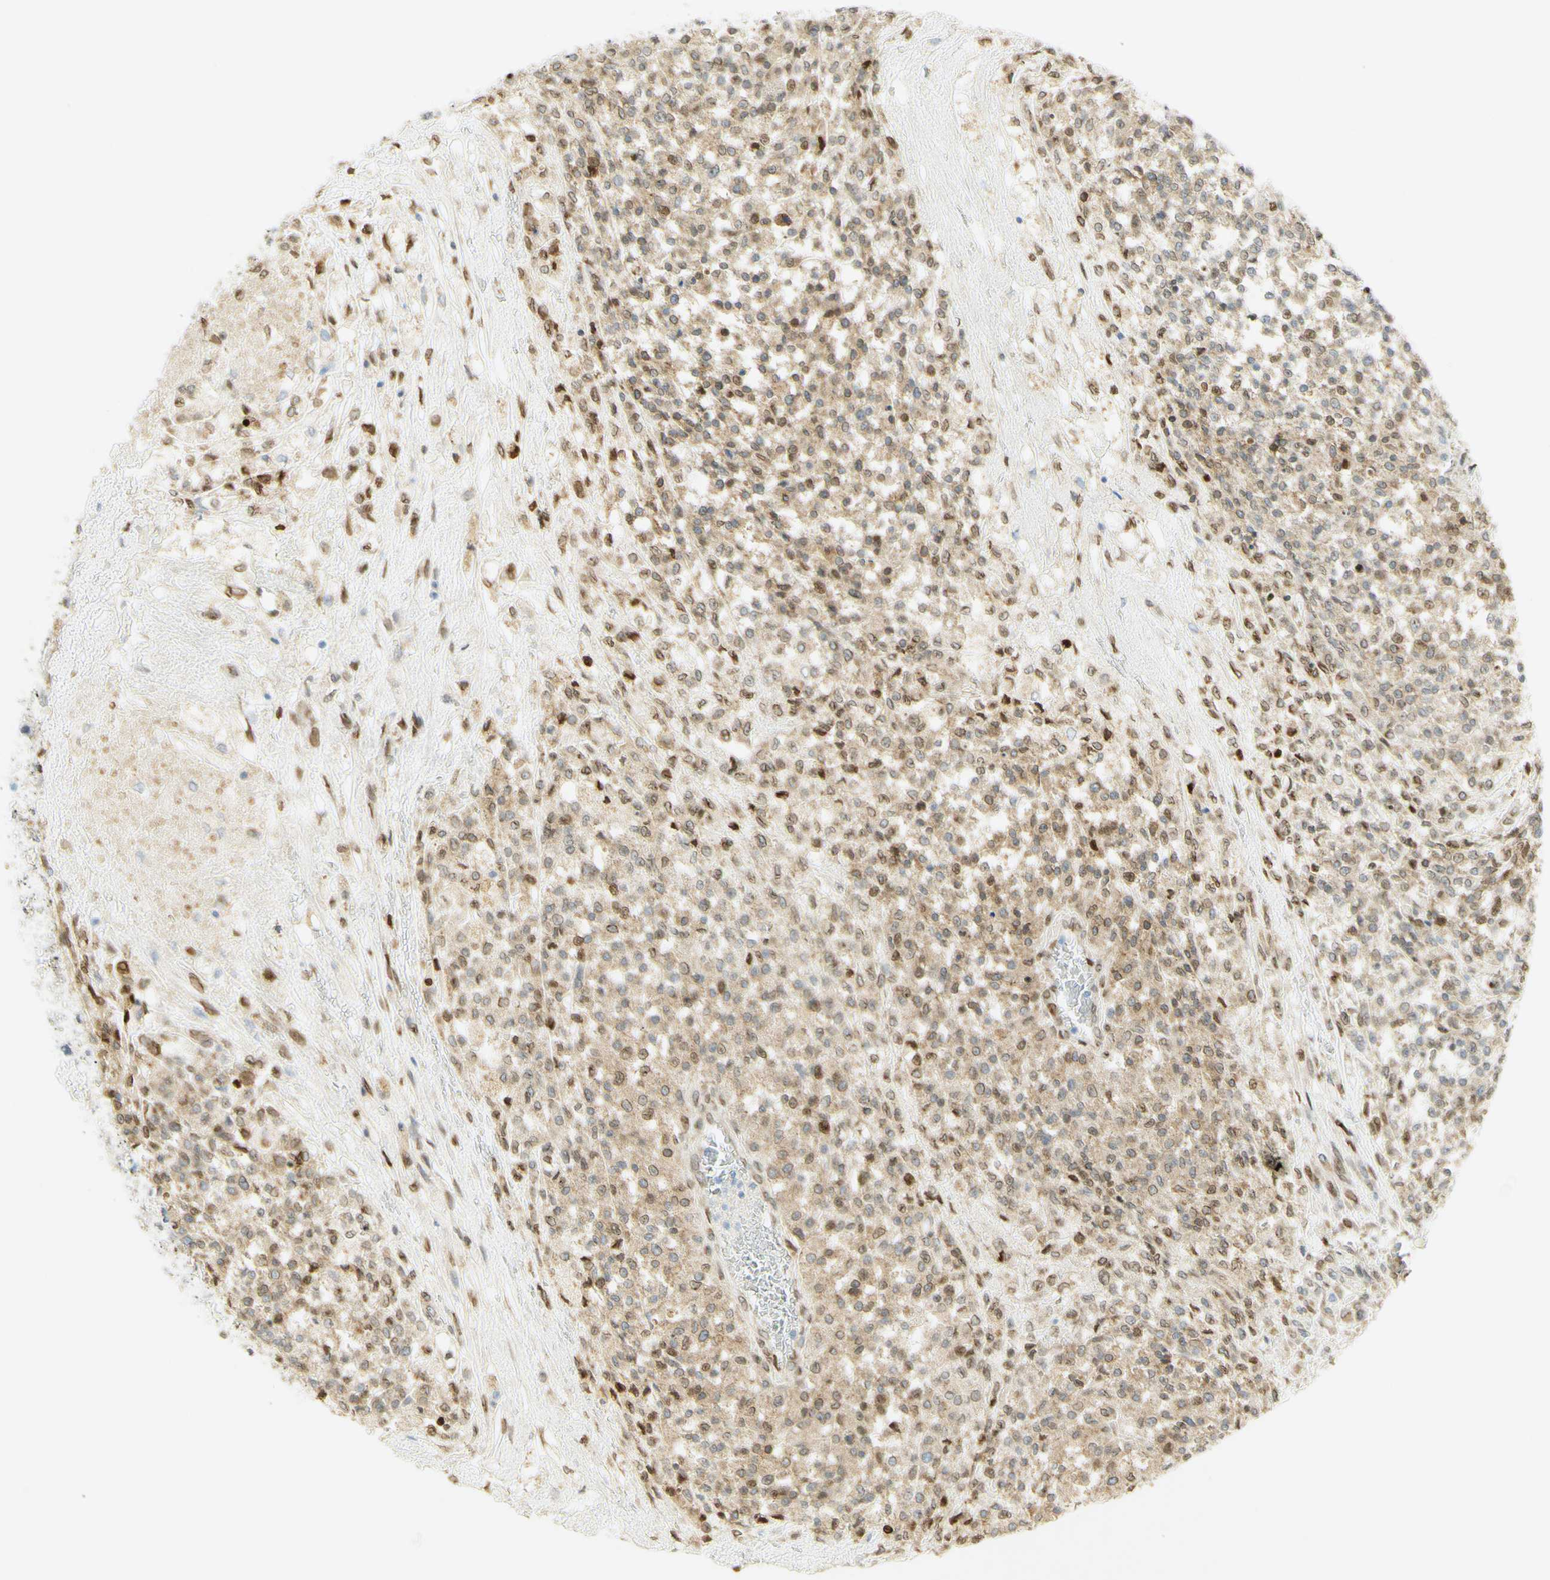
{"staining": {"intensity": "moderate", "quantity": "25%-75%", "location": "cytoplasmic/membranous,nuclear"}, "tissue": "testis cancer", "cell_type": "Tumor cells", "image_type": "cancer", "snomed": [{"axis": "morphology", "description": "Seminoma, NOS"}, {"axis": "topography", "description": "Testis"}], "caption": "Protein expression analysis of testis seminoma displays moderate cytoplasmic/membranous and nuclear expression in approximately 25%-75% of tumor cells.", "gene": "E2F1", "patient": {"sex": "male", "age": 59}}